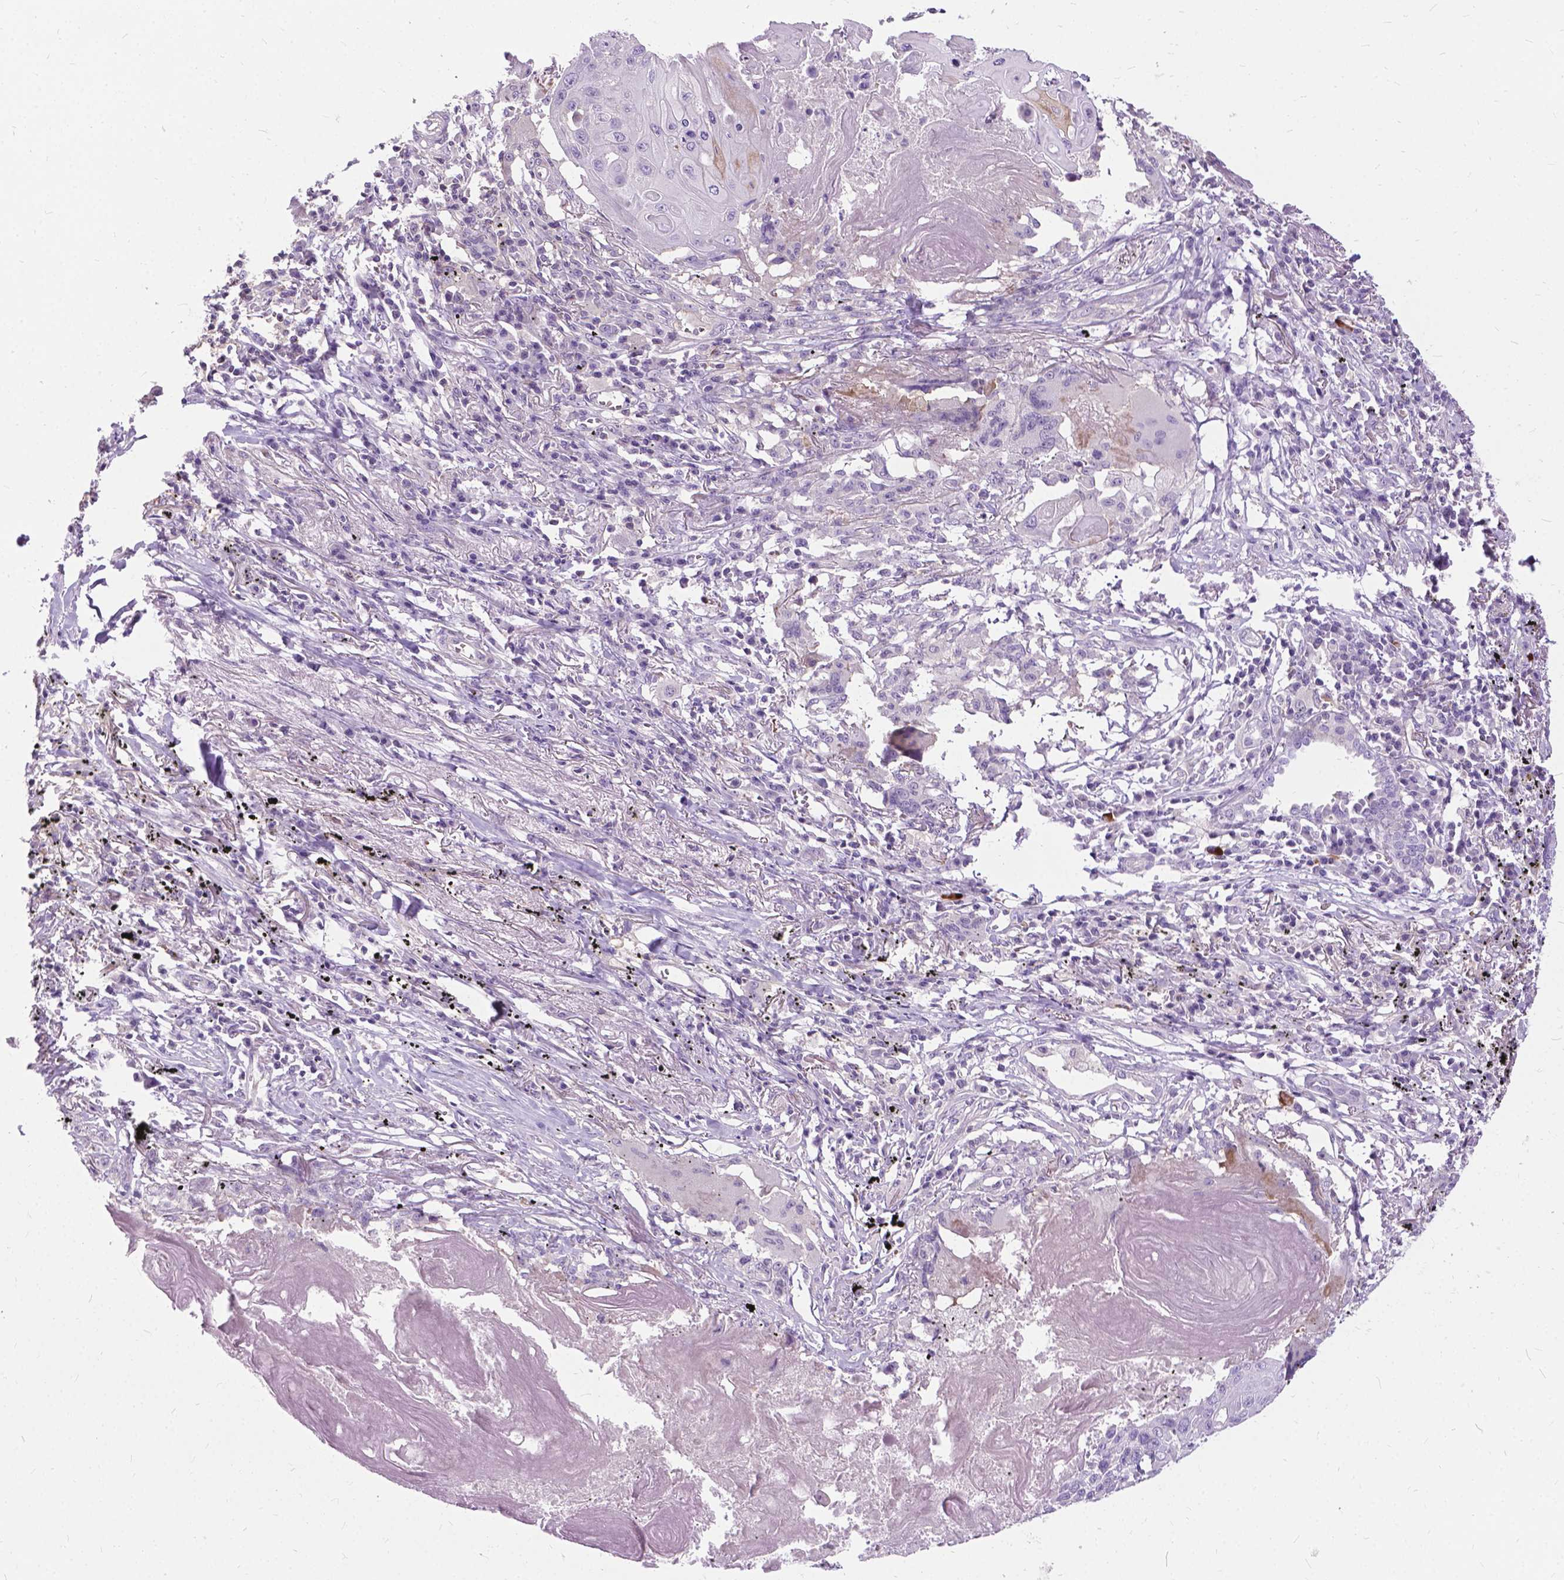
{"staining": {"intensity": "negative", "quantity": "none", "location": "none"}, "tissue": "lung cancer", "cell_type": "Tumor cells", "image_type": "cancer", "snomed": [{"axis": "morphology", "description": "Squamous cell carcinoma, NOS"}, {"axis": "topography", "description": "Lung"}], "caption": "IHC micrograph of lung cancer stained for a protein (brown), which demonstrates no staining in tumor cells. The staining is performed using DAB brown chromogen with nuclei counter-stained in using hematoxylin.", "gene": "JAK3", "patient": {"sex": "male", "age": 78}}